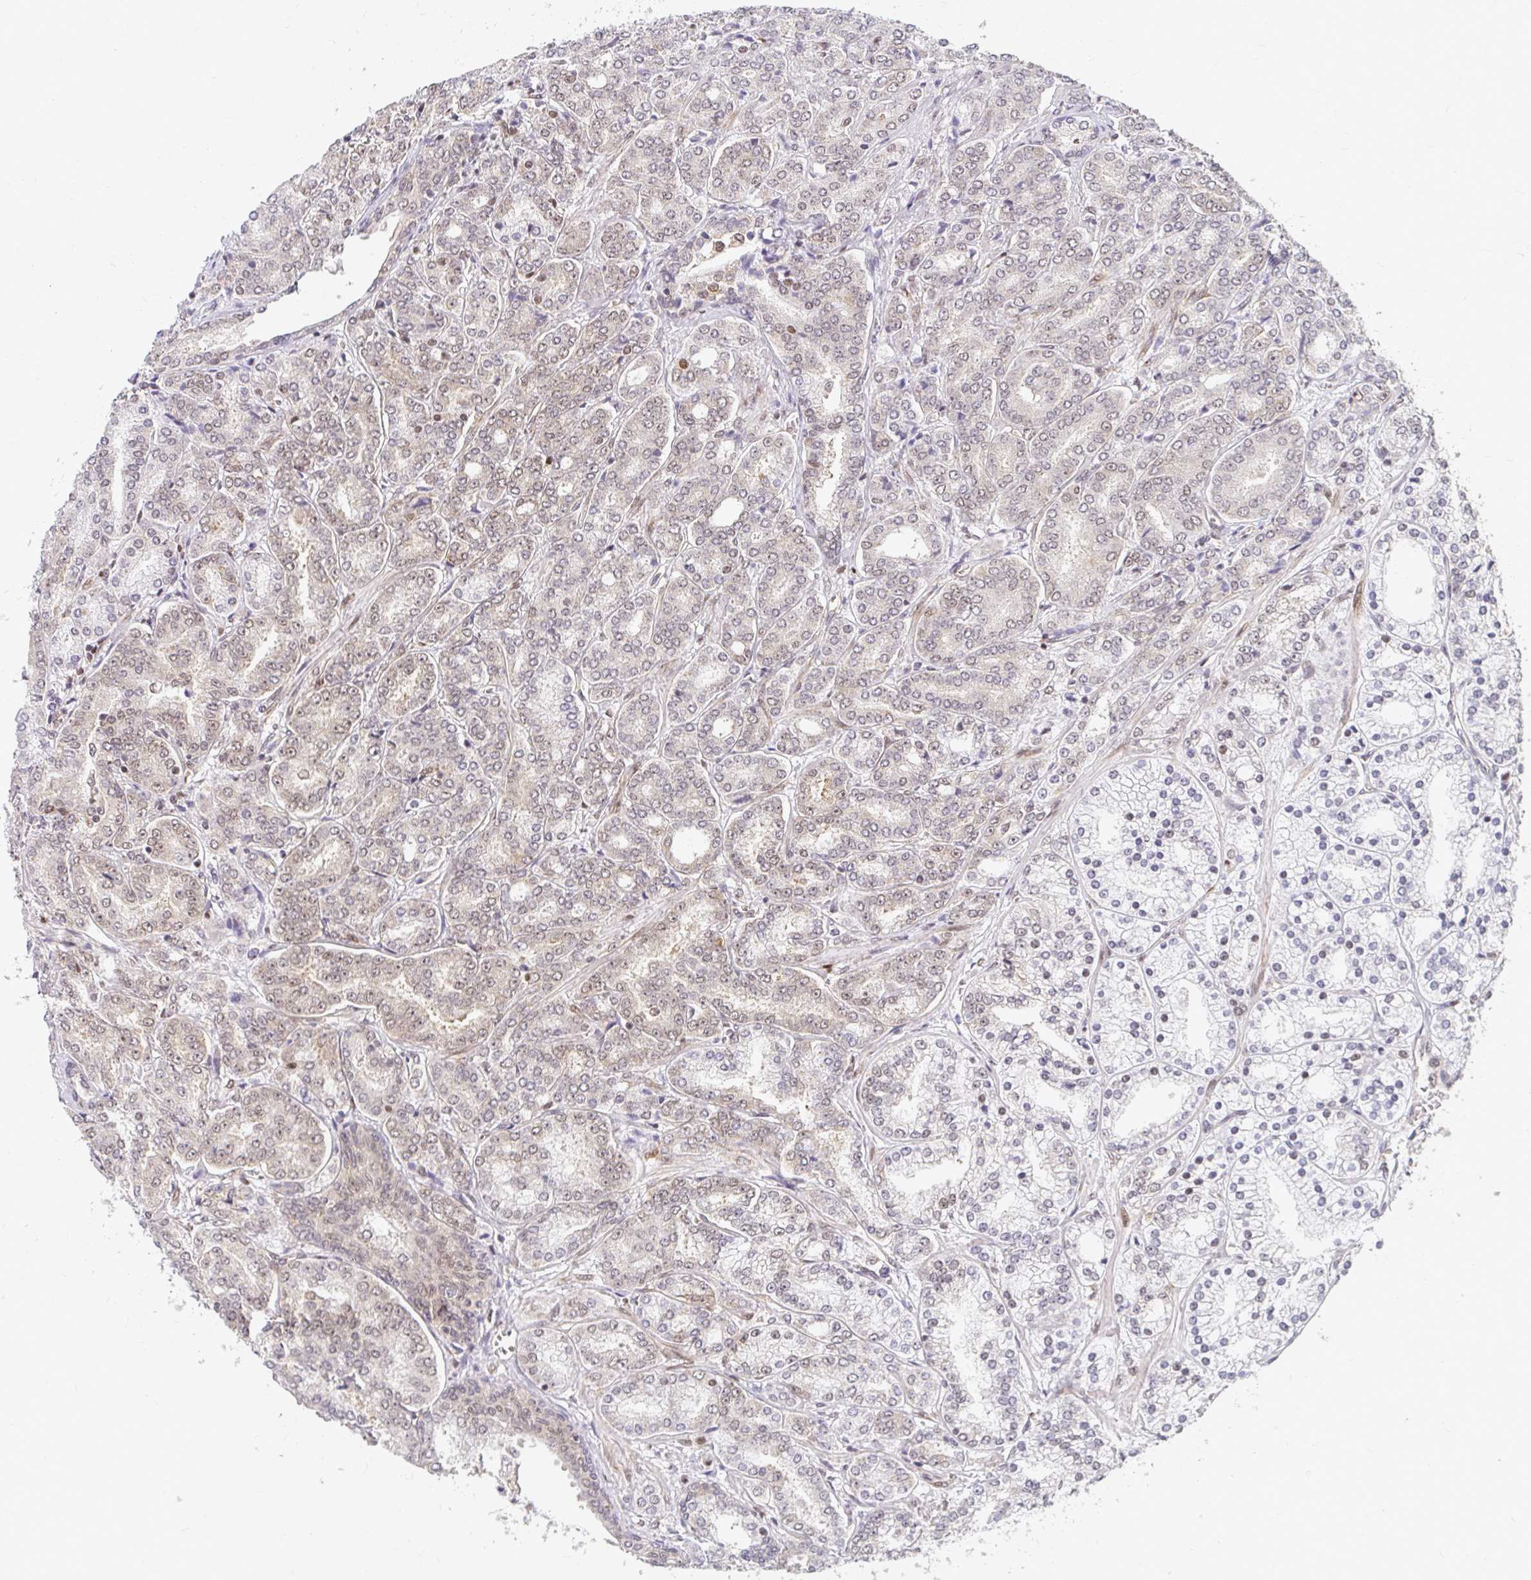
{"staining": {"intensity": "weak", "quantity": "25%-75%", "location": "nuclear"}, "tissue": "prostate cancer", "cell_type": "Tumor cells", "image_type": "cancer", "snomed": [{"axis": "morphology", "description": "Adenocarcinoma, High grade"}, {"axis": "topography", "description": "Prostate"}], "caption": "Weak nuclear positivity for a protein is appreciated in about 25%-75% of tumor cells of prostate high-grade adenocarcinoma using IHC.", "gene": "SYNCRIP", "patient": {"sex": "male", "age": 72}}